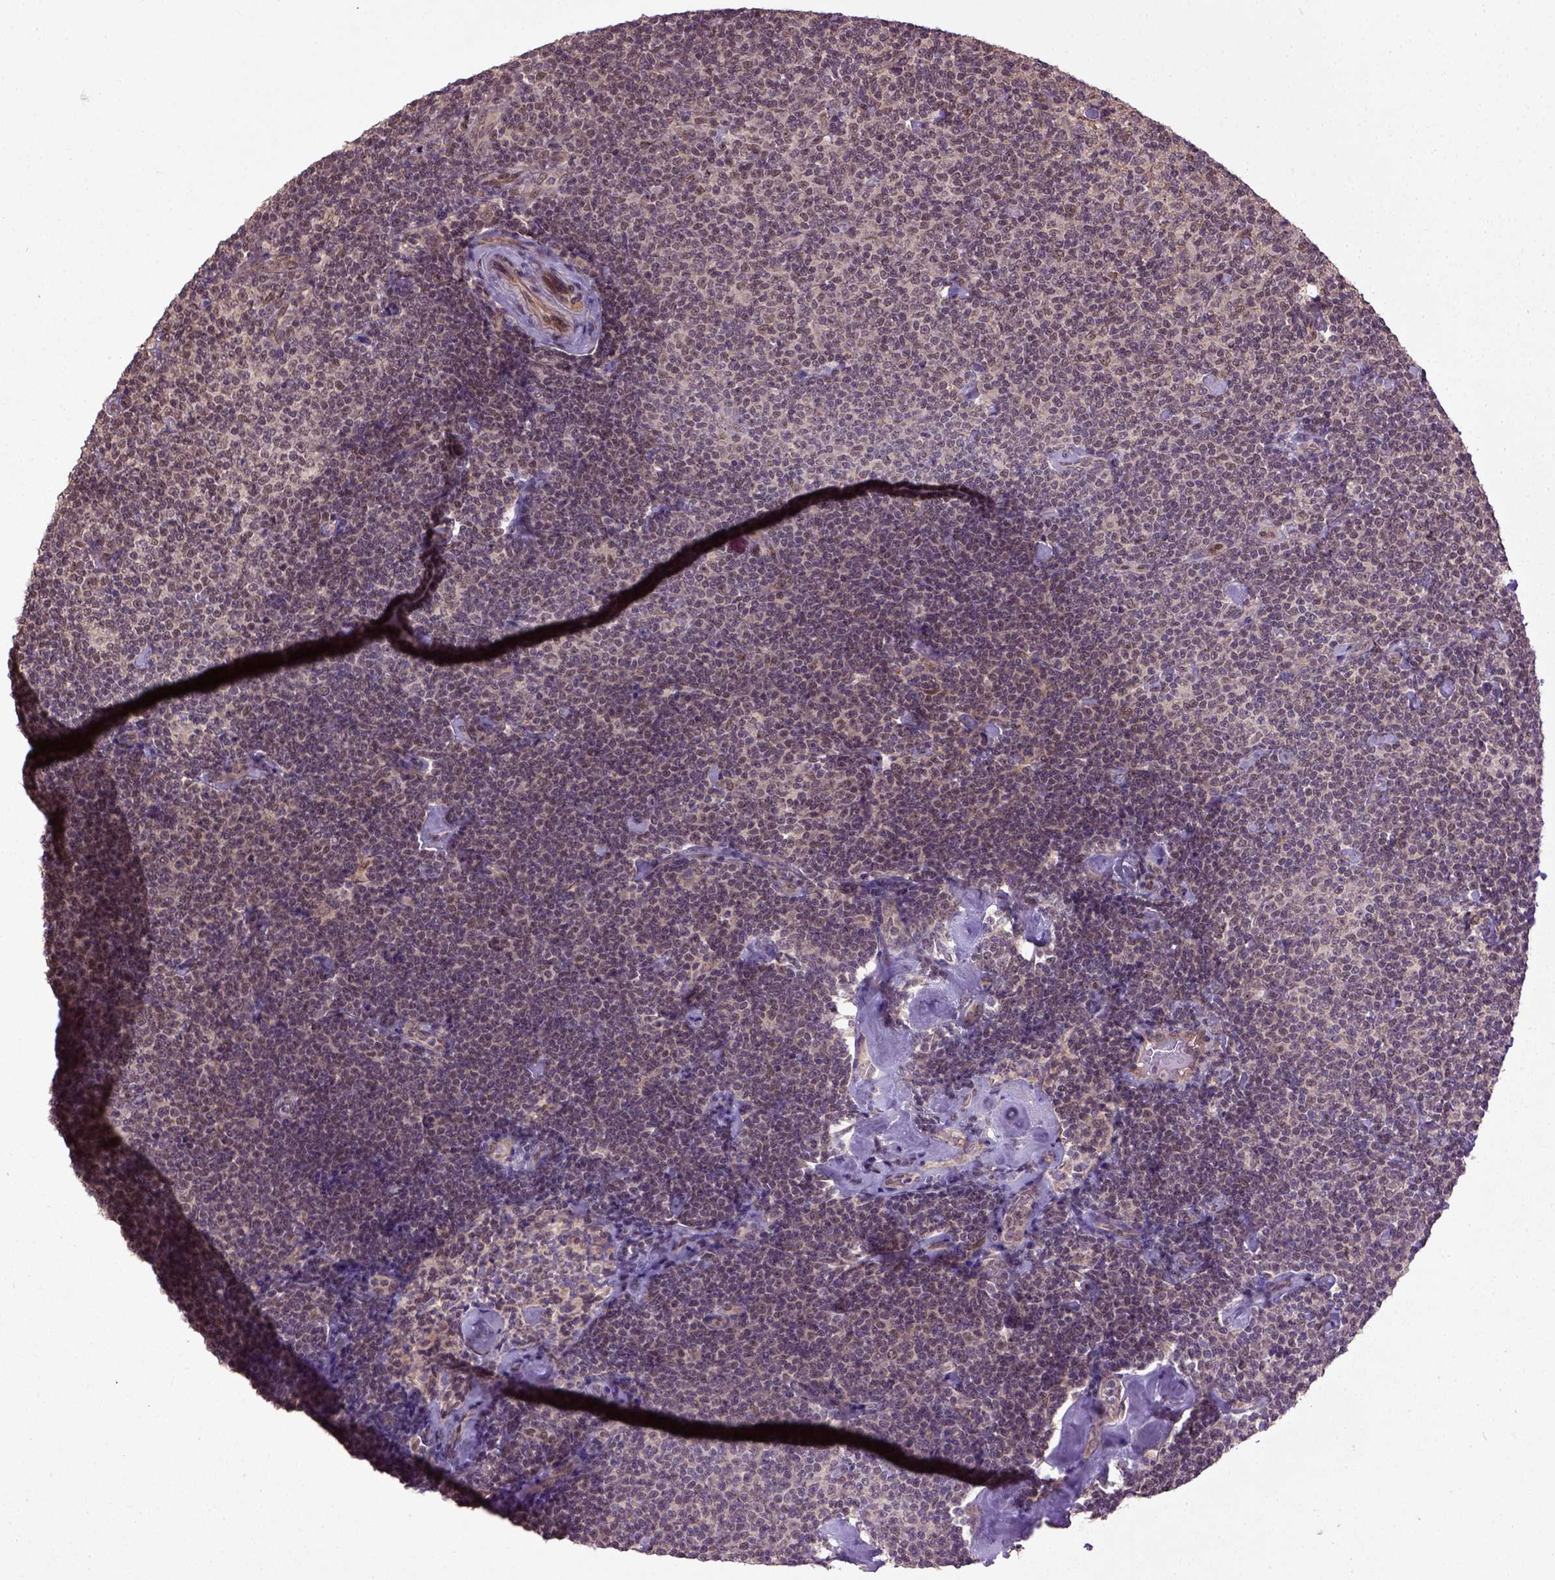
{"staining": {"intensity": "moderate", "quantity": "25%-75%", "location": "nuclear"}, "tissue": "lymphoma", "cell_type": "Tumor cells", "image_type": "cancer", "snomed": [{"axis": "morphology", "description": "Malignant lymphoma, non-Hodgkin's type, Low grade"}, {"axis": "topography", "description": "Lymph node"}], "caption": "Moderate nuclear staining for a protein is seen in about 25%-75% of tumor cells of lymphoma using immunohistochemistry.", "gene": "UBA3", "patient": {"sex": "male", "age": 81}}